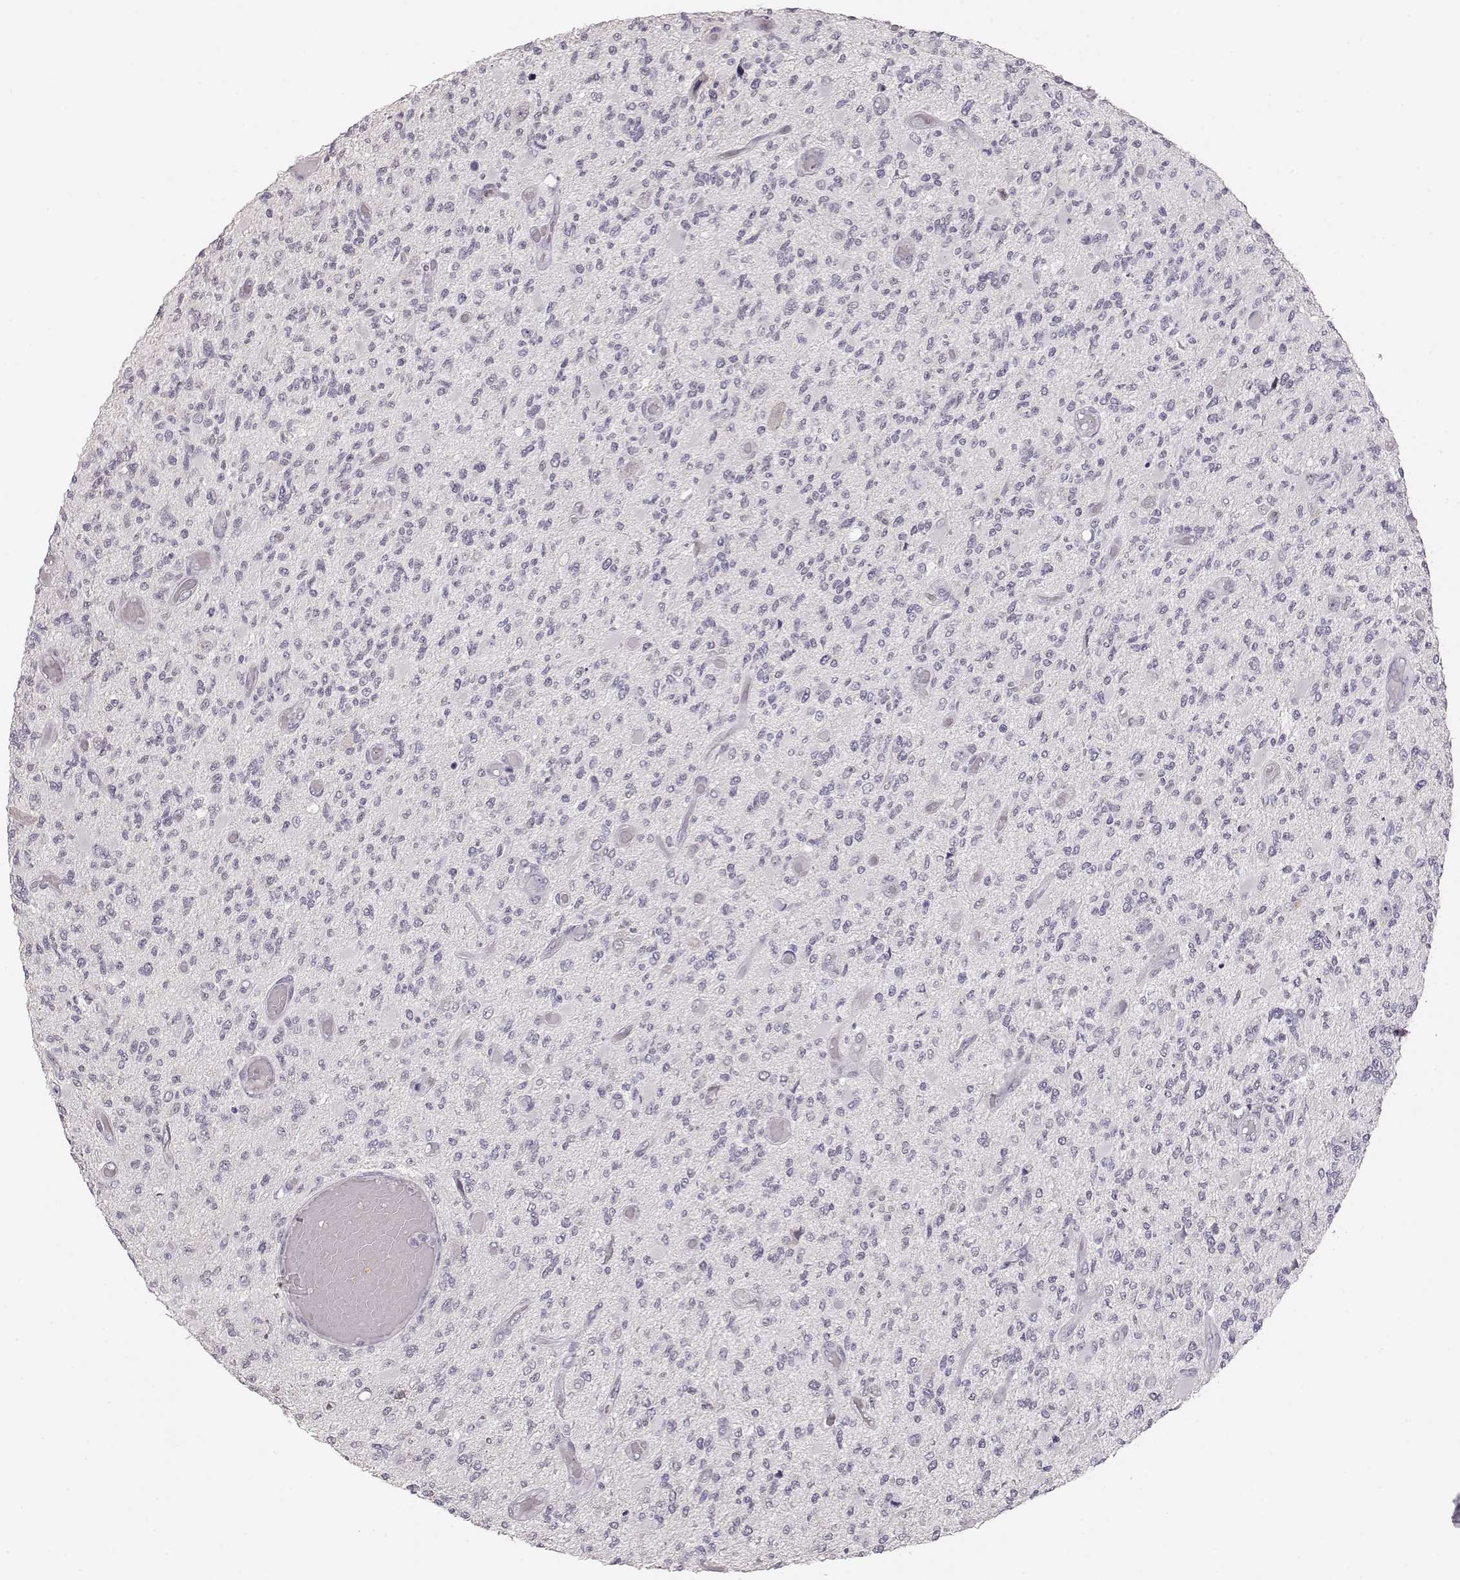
{"staining": {"intensity": "negative", "quantity": "none", "location": "none"}, "tissue": "glioma", "cell_type": "Tumor cells", "image_type": "cancer", "snomed": [{"axis": "morphology", "description": "Glioma, malignant, High grade"}, {"axis": "topography", "description": "Brain"}], "caption": "DAB (3,3'-diaminobenzidine) immunohistochemical staining of human malignant glioma (high-grade) shows no significant positivity in tumor cells.", "gene": "FAM205A", "patient": {"sex": "female", "age": 63}}